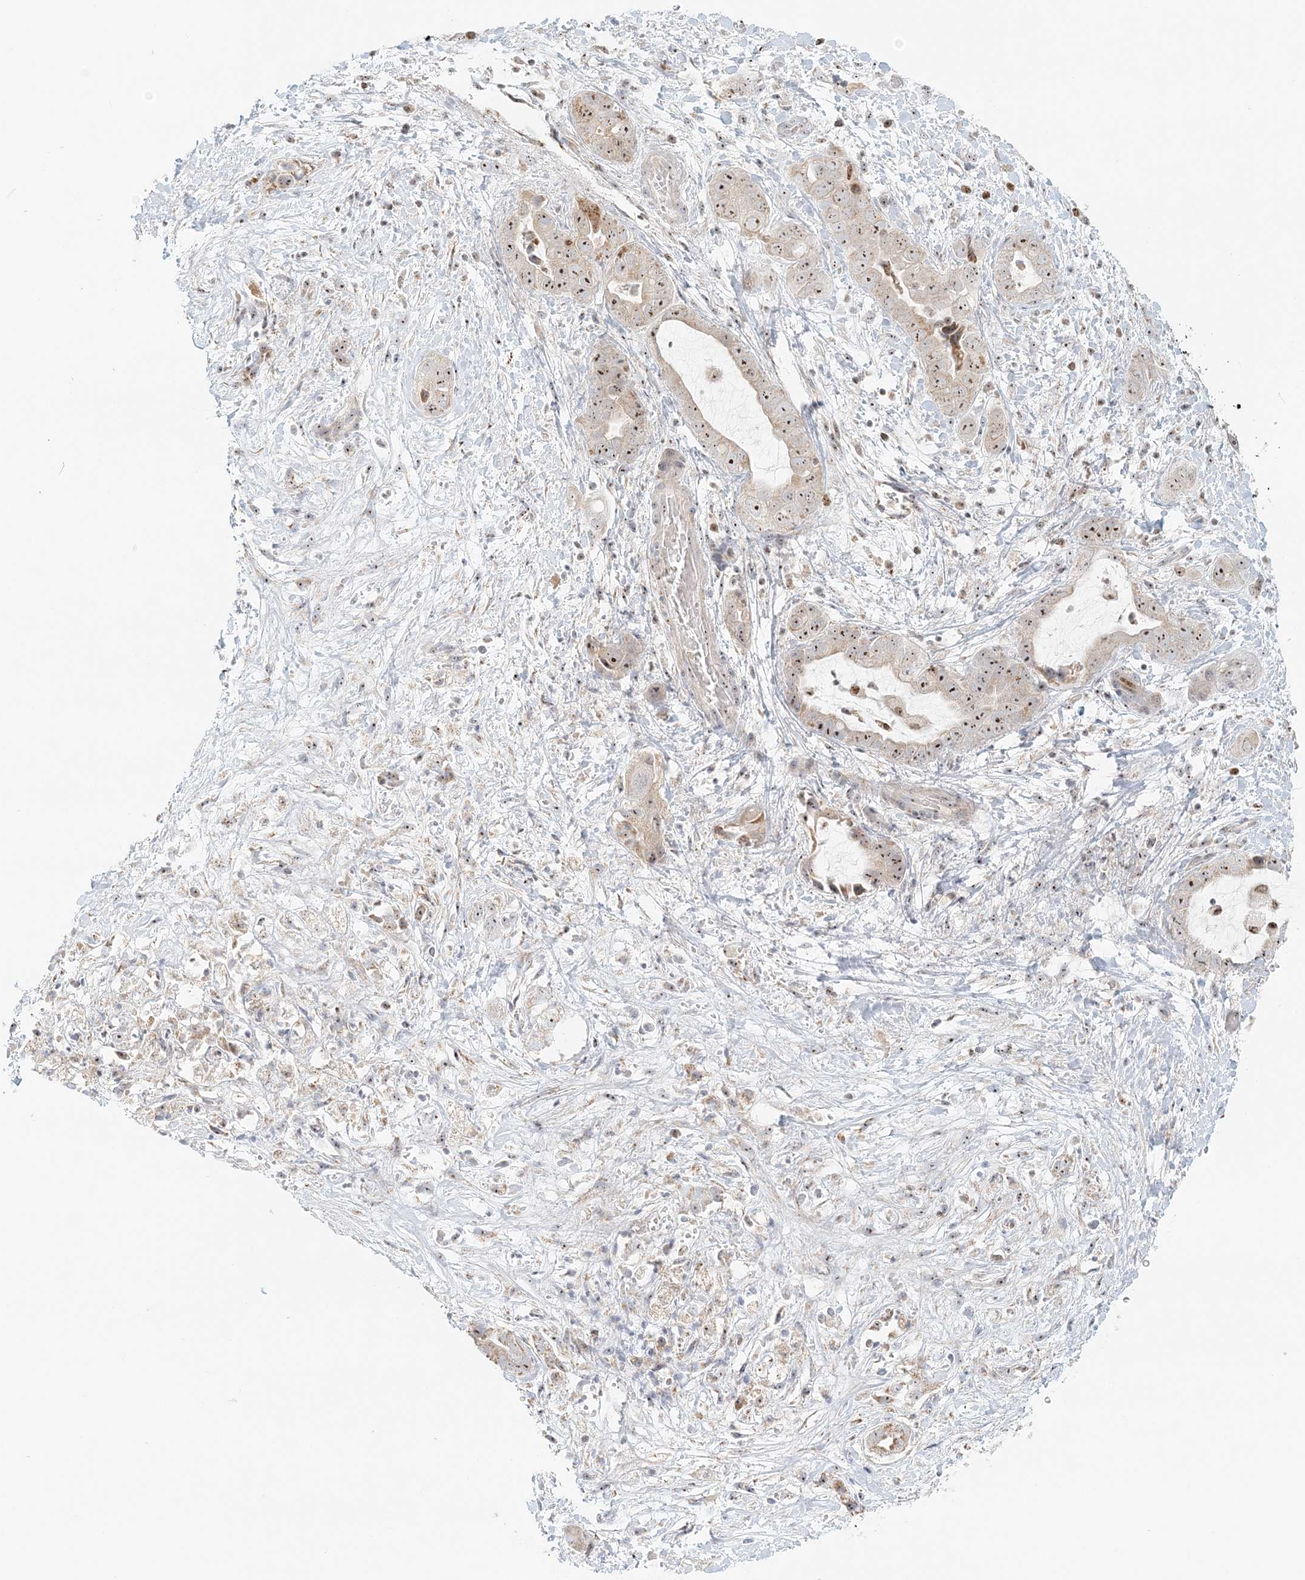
{"staining": {"intensity": "moderate", "quantity": ">75%", "location": "cytoplasmic/membranous,nuclear"}, "tissue": "liver cancer", "cell_type": "Tumor cells", "image_type": "cancer", "snomed": [{"axis": "morphology", "description": "Cholangiocarcinoma"}, {"axis": "topography", "description": "Liver"}], "caption": "Immunohistochemistry (IHC) staining of cholangiocarcinoma (liver), which demonstrates medium levels of moderate cytoplasmic/membranous and nuclear expression in approximately >75% of tumor cells indicating moderate cytoplasmic/membranous and nuclear protein staining. The staining was performed using DAB (brown) for protein detection and nuclei were counterstained in hematoxylin (blue).", "gene": "UBE2F", "patient": {"sex": "female", "age": 52}}